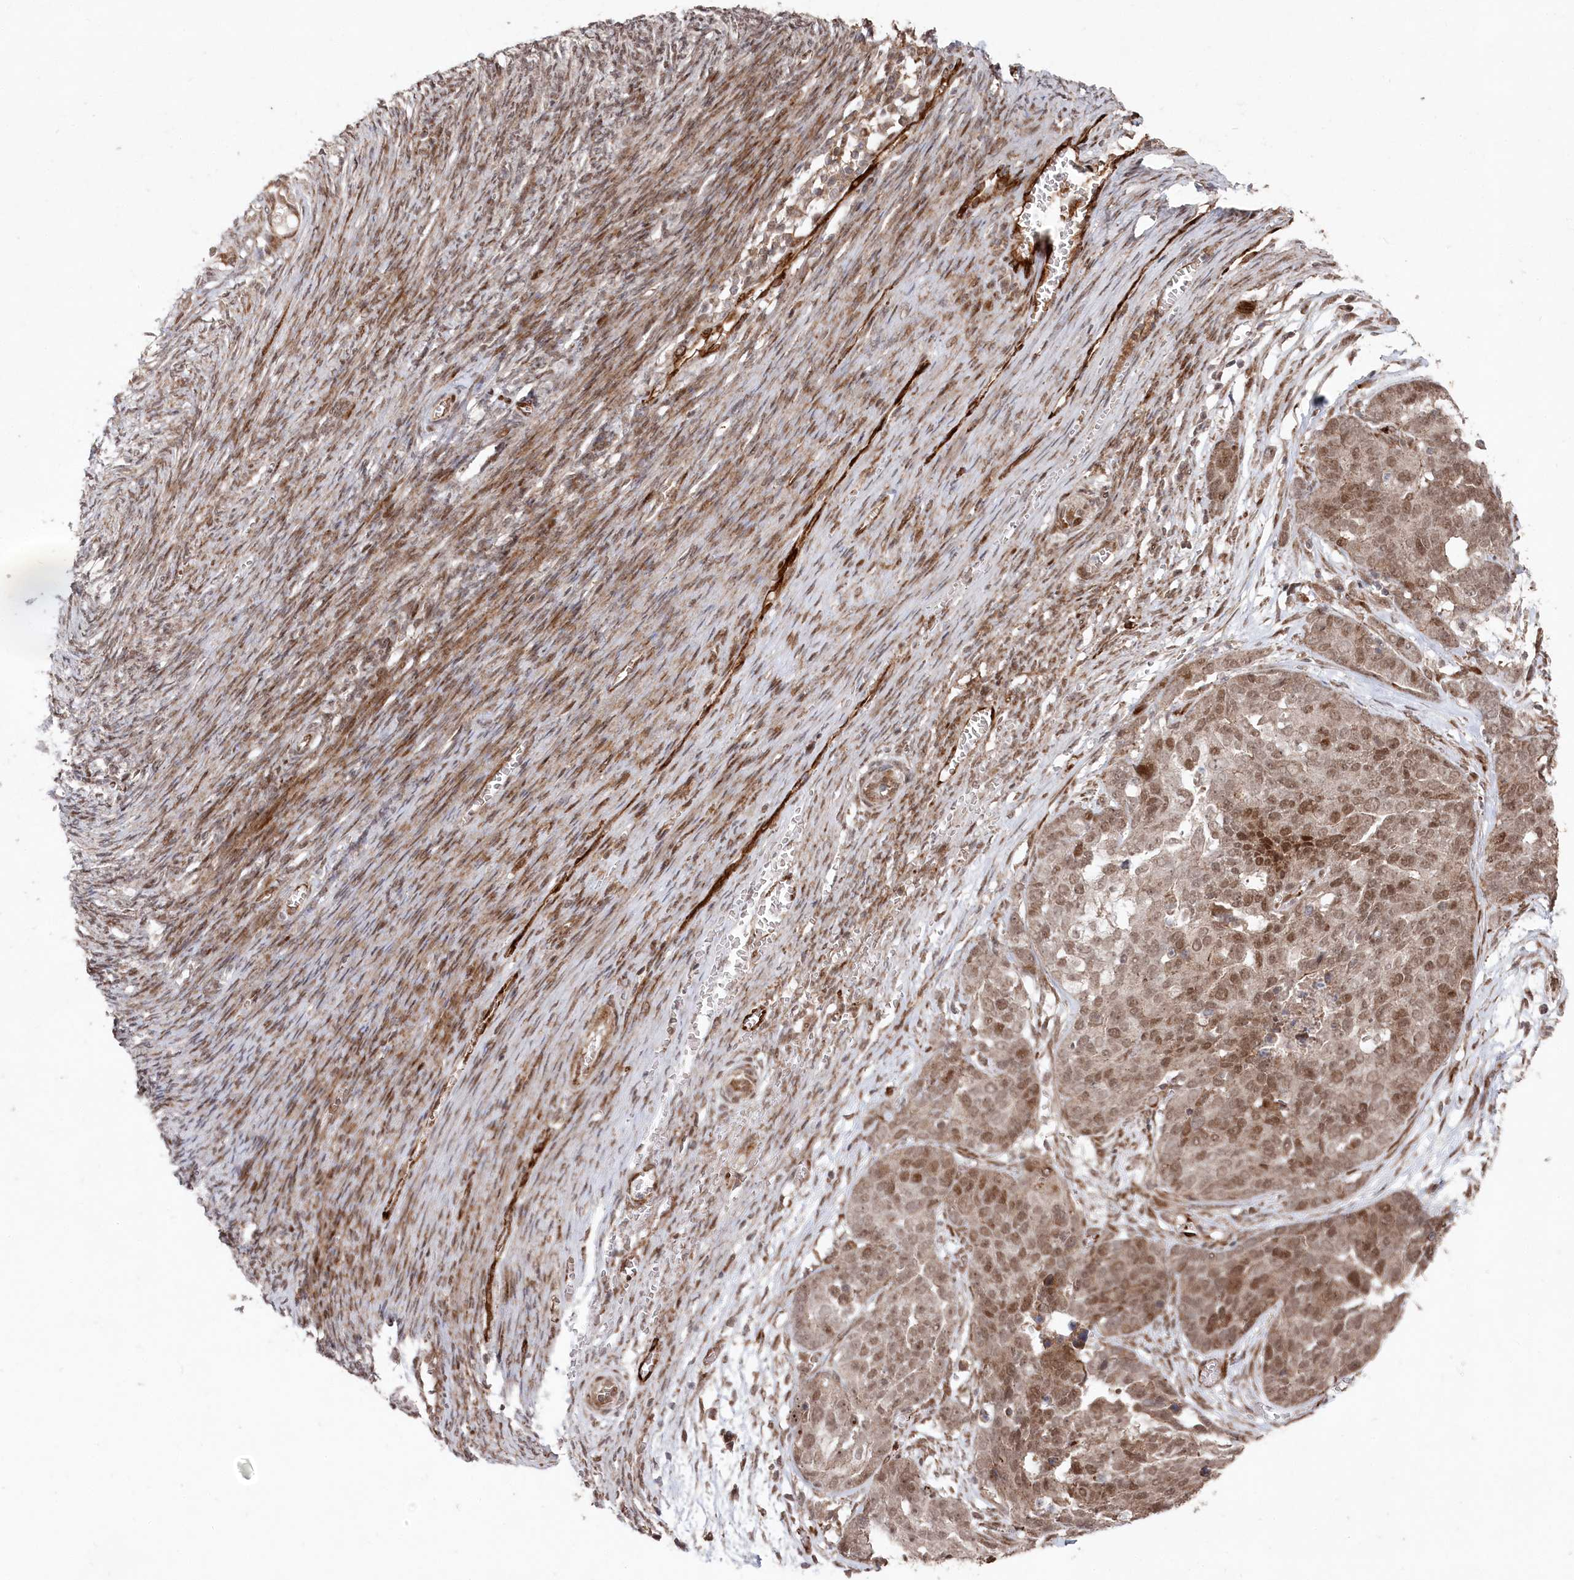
{"staining": {"intensity": "moderate", "quantity": ">75%", "location": "nuclear"}, "tissue": "ovarian cancer", "cell_type": "Tumor cells", "image_type": "cancer", "snomed": [{"axis": "morphology", "description": "Cystadenocarcinoma, serous, NOS"}, {"axis": "topography", "description": "Ovary"}], "caption": "Human ovarian serous cystadenocarcinoma stained for a protein (brown) exhibits moderate nuclear positive positivity in about >75% of tumor cells.", "gene": "POLR3A", "patient": {"sex": "female", "age": 44}}